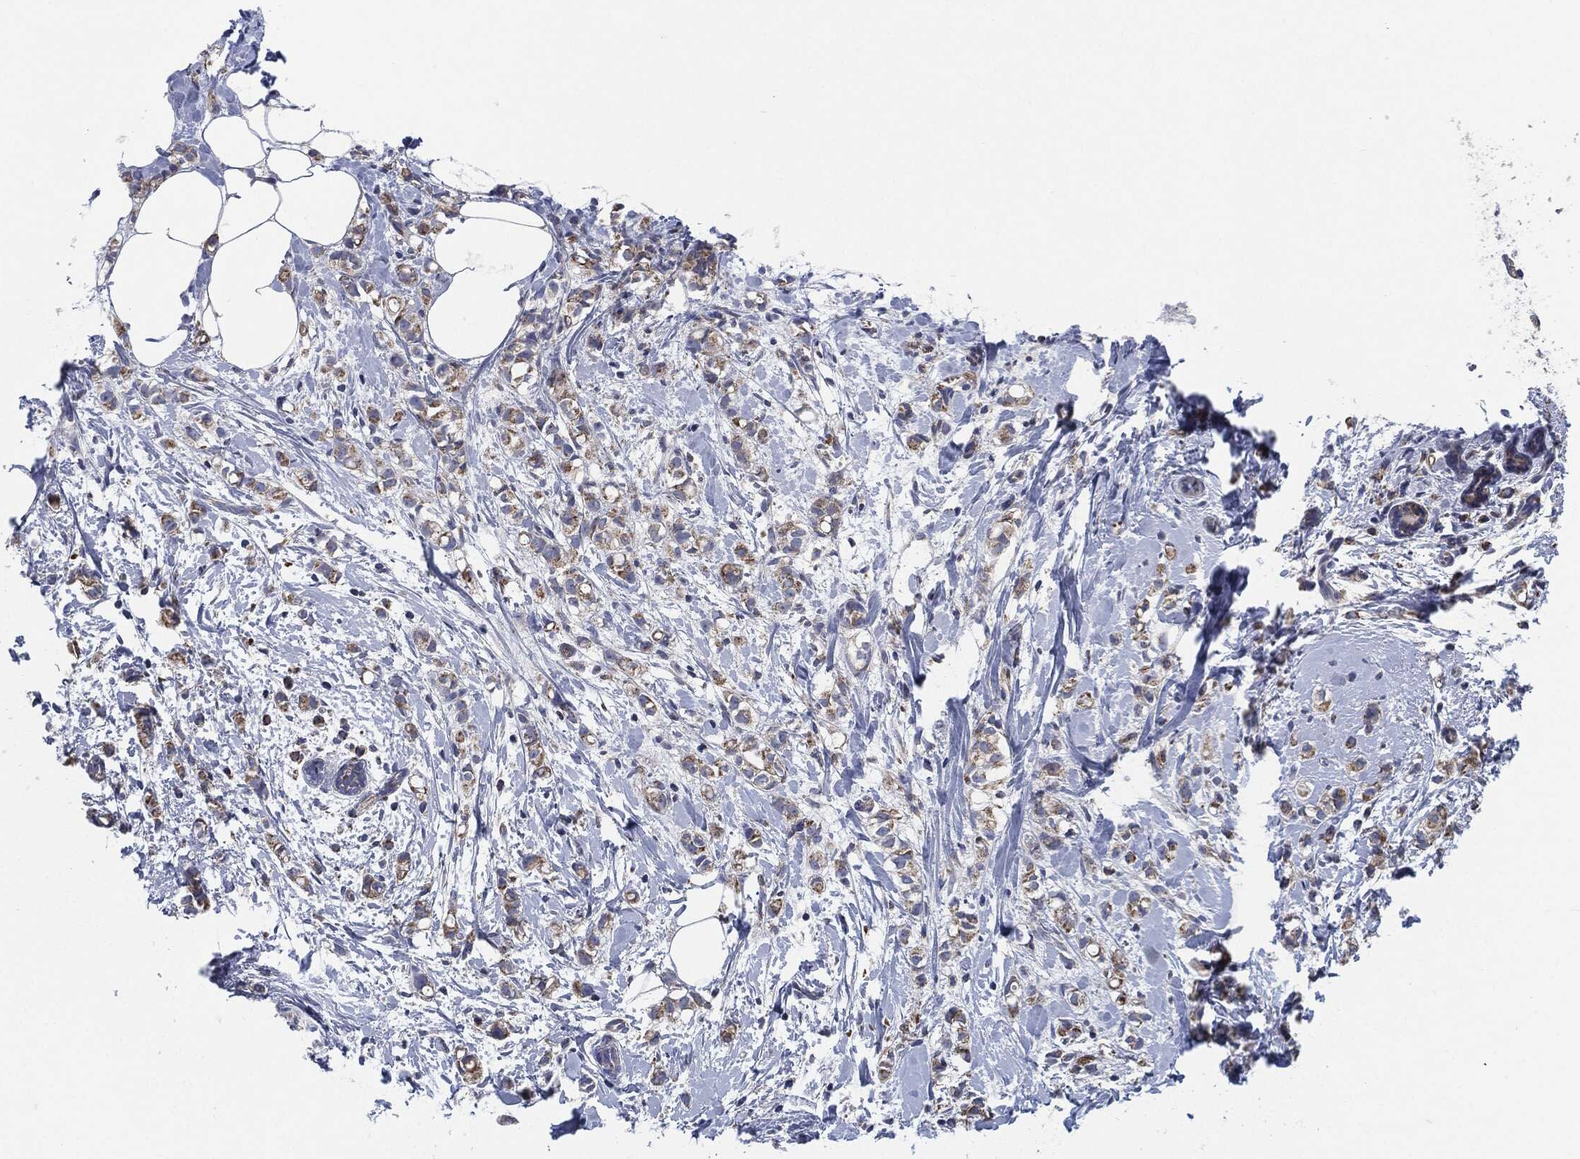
{"staining": {"intensity": "moderate", "quantity": "25%-75%", "location": "cytoplasmic/membranous"}, "tissue": "breast cancer", "cell_type": "Tumor cells", "image_type": "cancer", "snomed": [{"axis": "morphology", "description": "Normal tissue, NOS"}, {"axis": "morphology", "description": "Duct carcinoma"}, {"axis": "topography", "description": "Breast"}], "caption": "Moderate cytoplasmic/membranous protein staining is seen in approximately 25%-75% of tumor cells in invasive ductal carcinoma (breast). The staining is performed using DAB (3,3'-diaminobenzidine) brown chromogen to label protein expression. The nuclei are counter-stained blue using hematoxylin.", "gene": "SIGLEC9", "patient": {"sex": "female", "age": 44}}